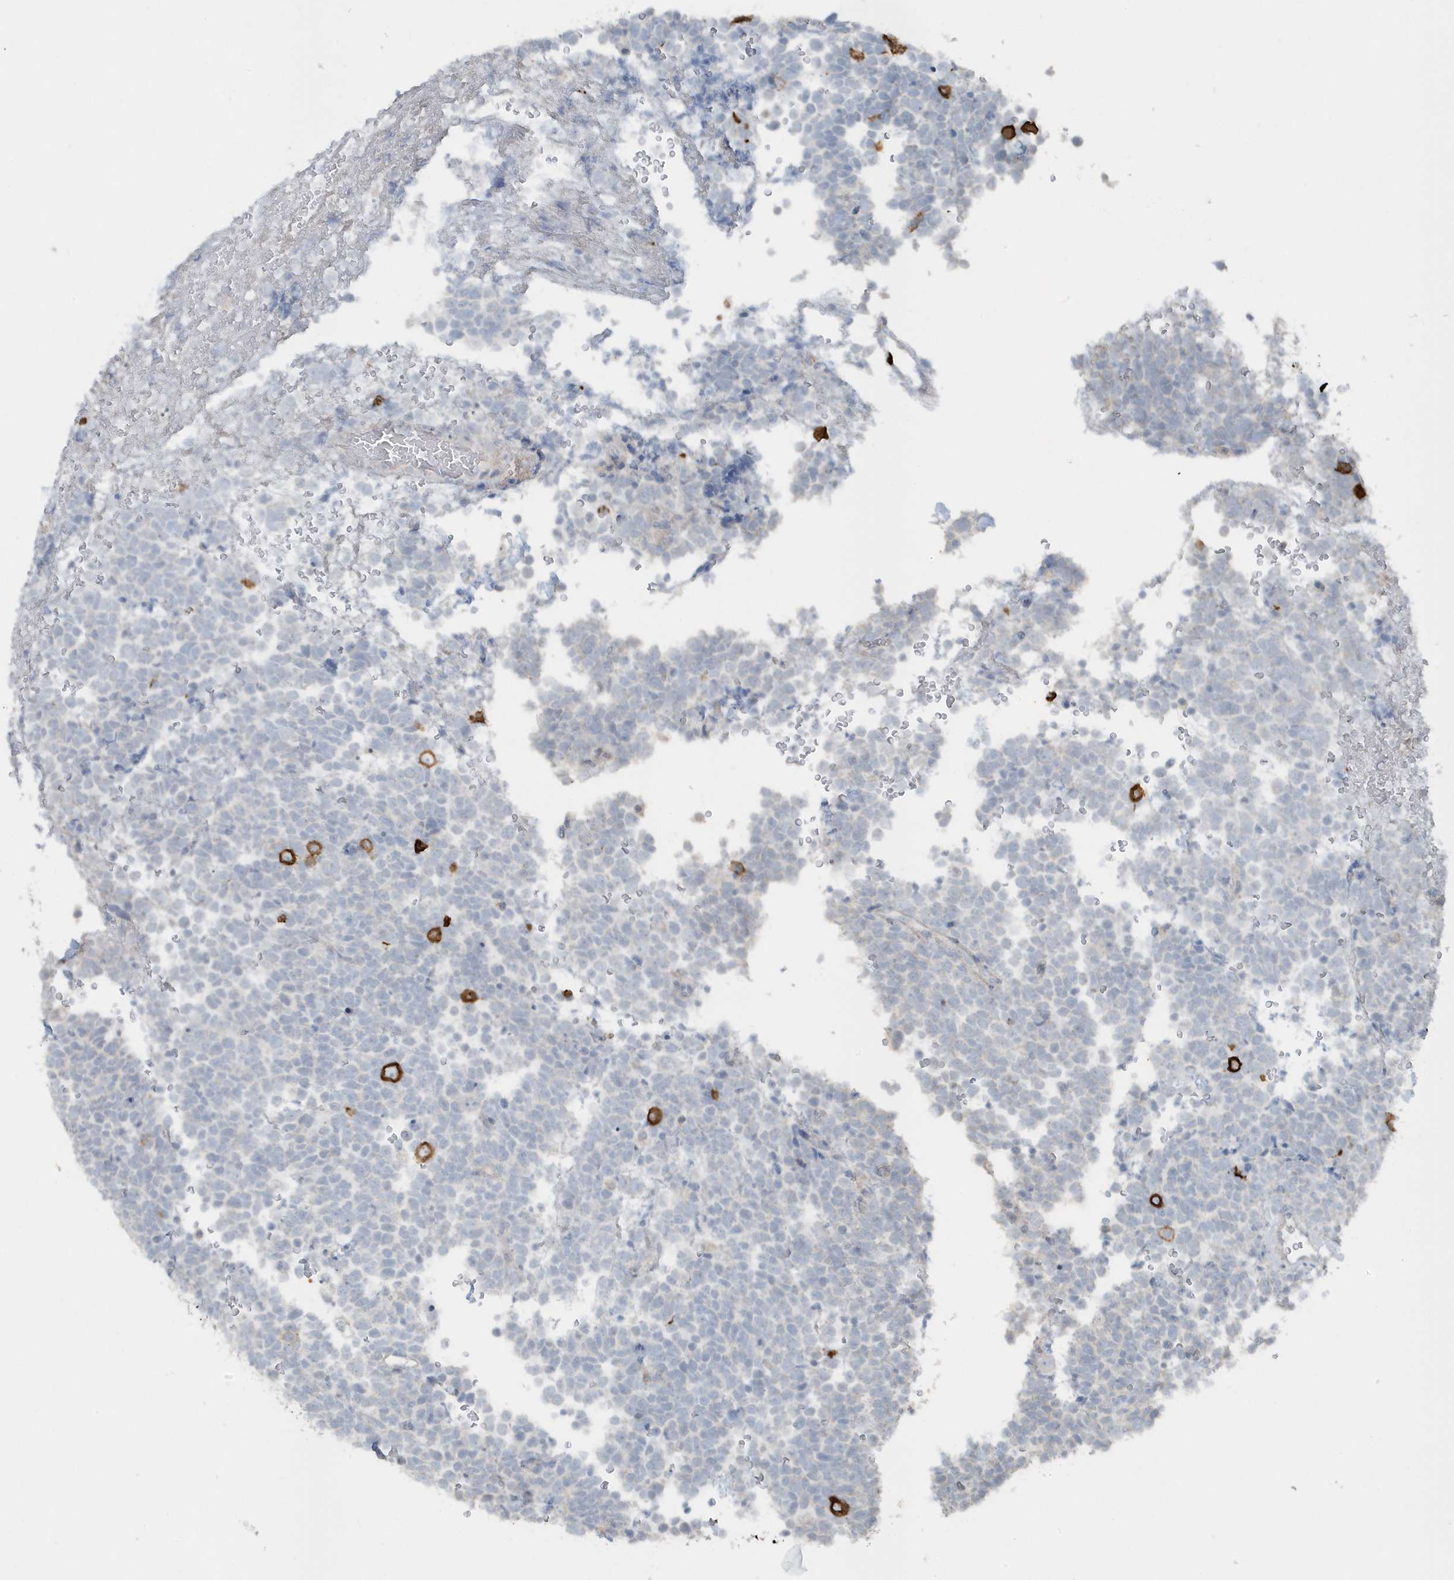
{"staining": {"intensity": "strong", "quantity": "<25%", "location": "cytoplasmic/membranous"}, "tissue": "urothelial cancer", "cell_type": "Tumor cells", "image_type": "cancer", "snomed": [{"axis": "morphology", "description": "Urothelial carcinoma, High grade"}, {"axis": "topography", "description": "Urinary bladder"}], "caption": "Immunohistochemical staining of urothelial cancer shows medium levels of strong cytoplasmic/membranous protein positivity in approximately <25% of tumor cells.", "gene": "ACTC1", "patient": {"sex": "female", "age": 82}}